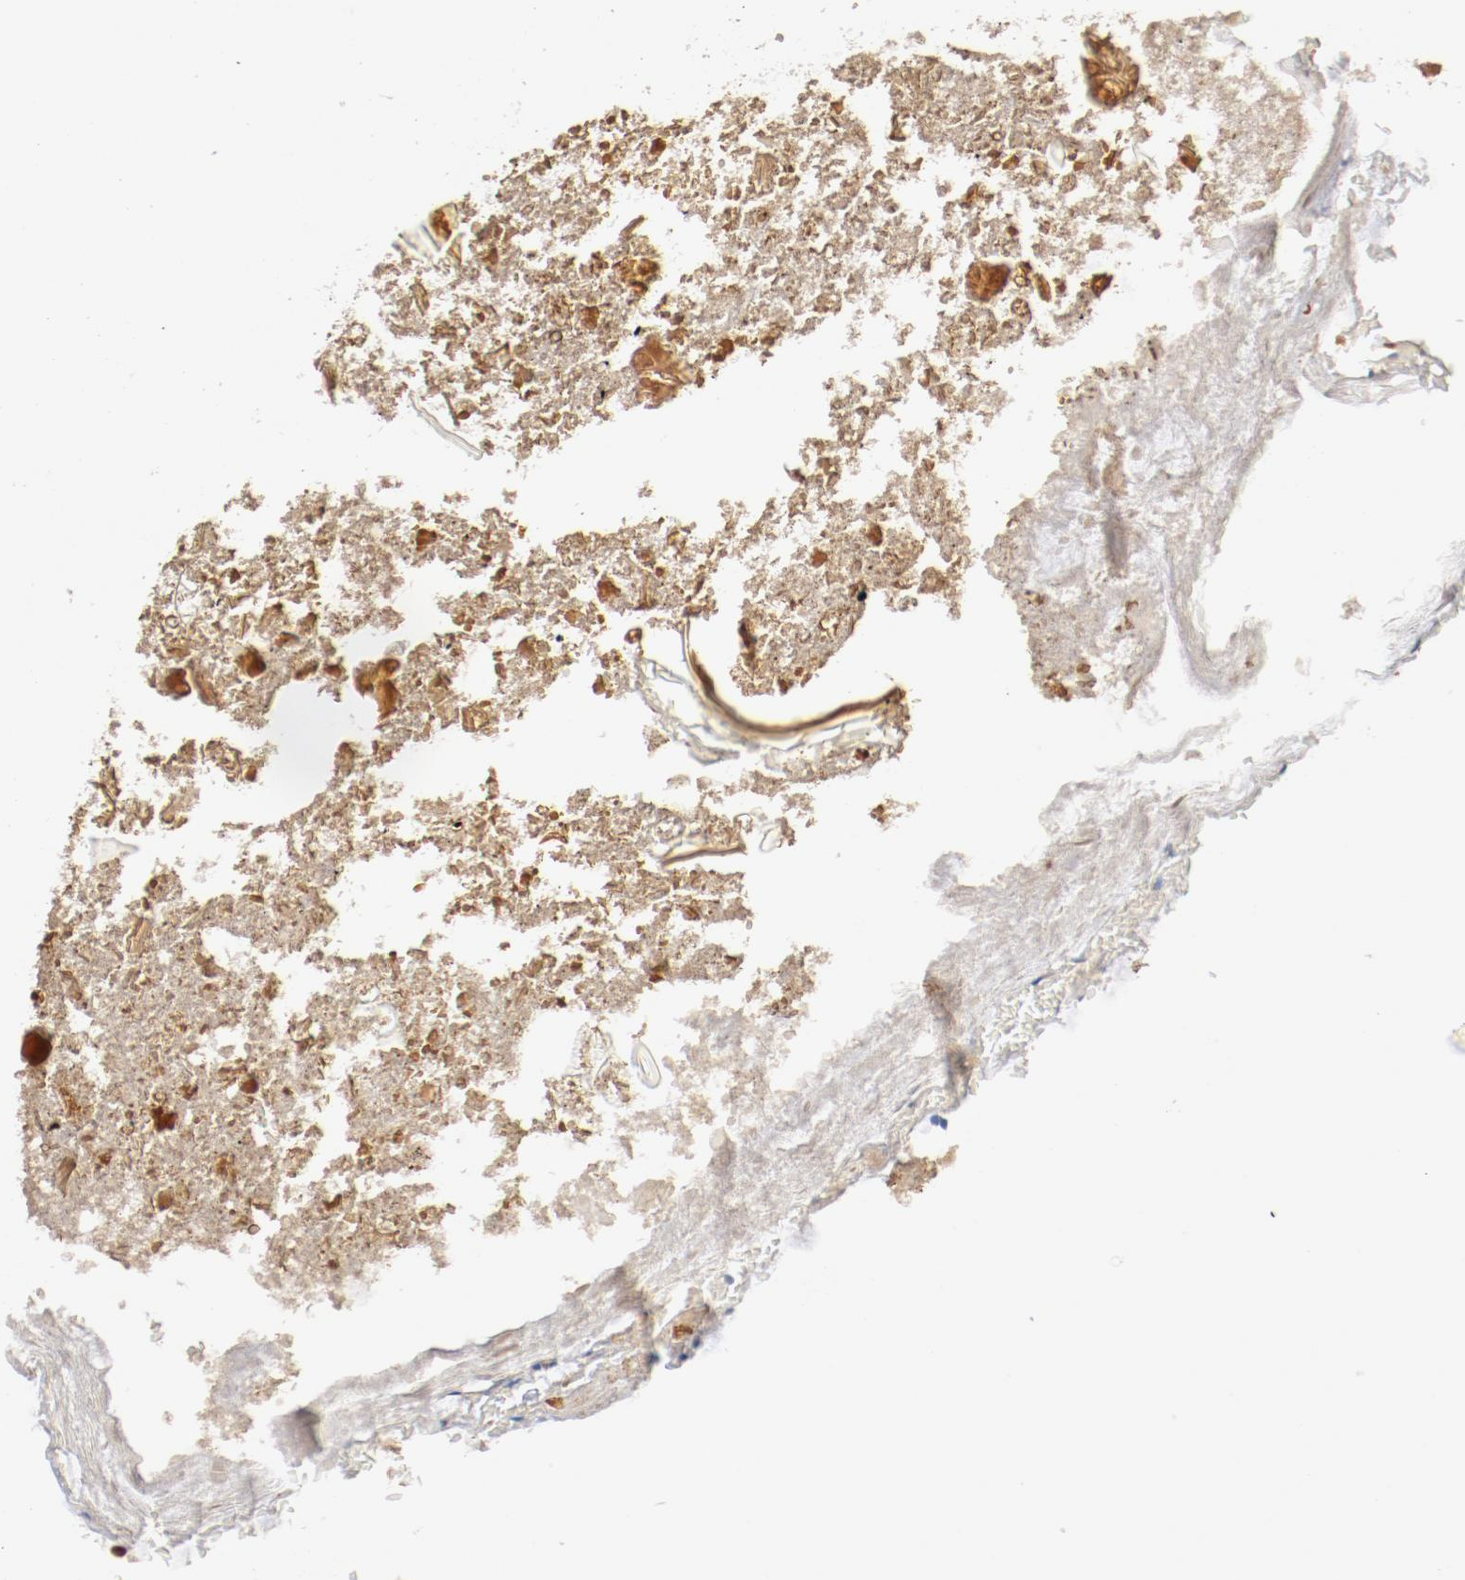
{"staining": {"intensity": "weak", "quantity": "25%-75%", "location": "cytoplasmic/membranous"}, "tissue": "appendix", "cell_type": "Glandular cells", "image_type": "normal", "snomed": [{"axis": "morphology", "description": "Normal tissue, NOS"}, {"axis": "topography", "description": "Appendix"}], "caption": "IHC photomicrograph of benign human appendix stained for a protein (brown), which reveals low levels of weak cytoplasmic/membranous positivity in about 25%-75% of glandular cells.", "gene": "PGM1", "patient": {"sex": "female", "age": 10}}